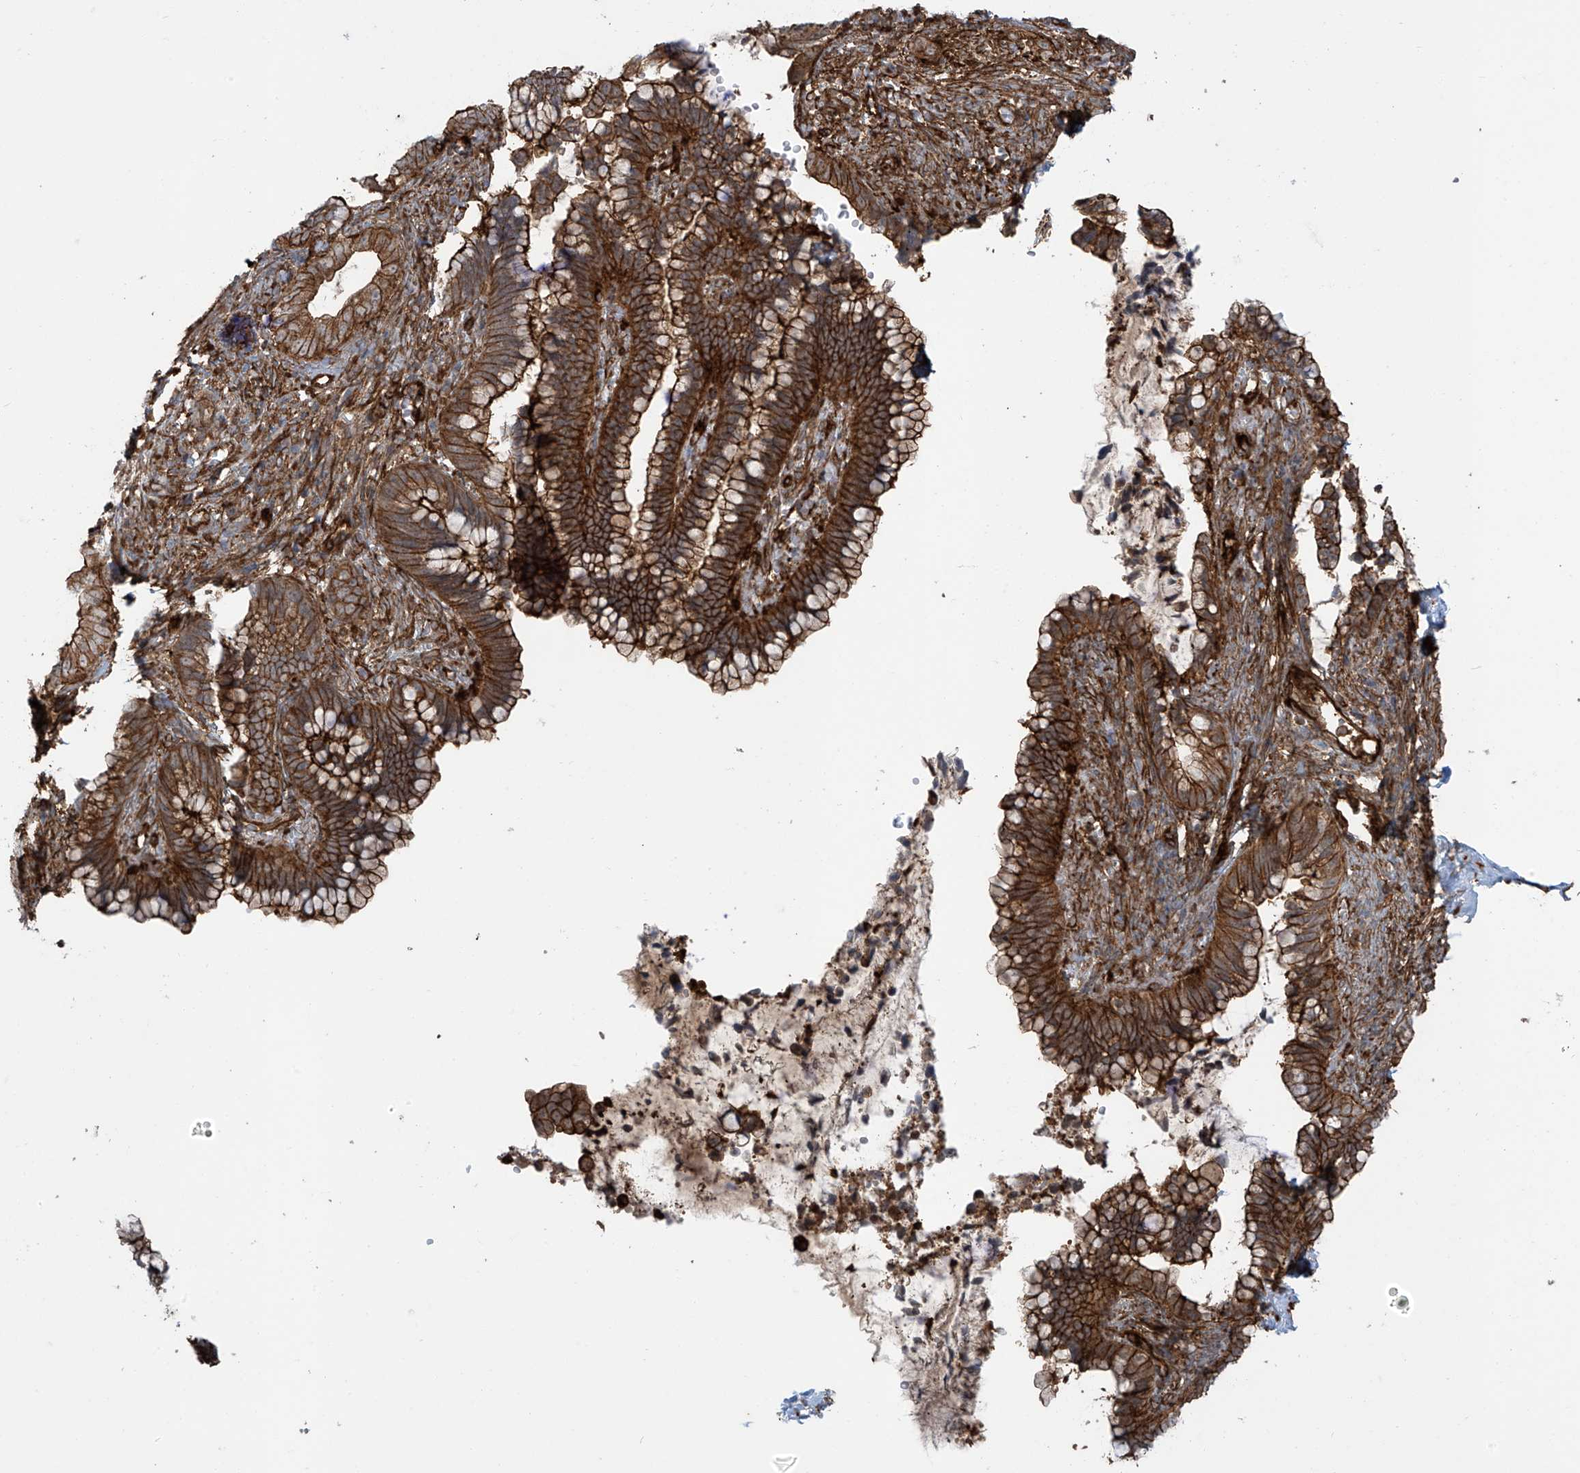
{"staining": {"intensity": "strong", "quantity": ">75%", "location": "cytoplasmic/membranous"}, "tissue": "cervical cancer", "cell_type": "Tumor cells", "image_type": "cancer", "snomed": [{"axis": "morphology", "description": "Adenocarcinoma, NOS"}, {"axis": "topography", "description": "Cervix"}], "caption": "An image of human cervical adenocarcinoma stained for a protein displays strong cytoplasmic/membranous brown staining in tumor cells.", "gene": "SLC9A2", "patient": {"sex": "female", "age": 44}}